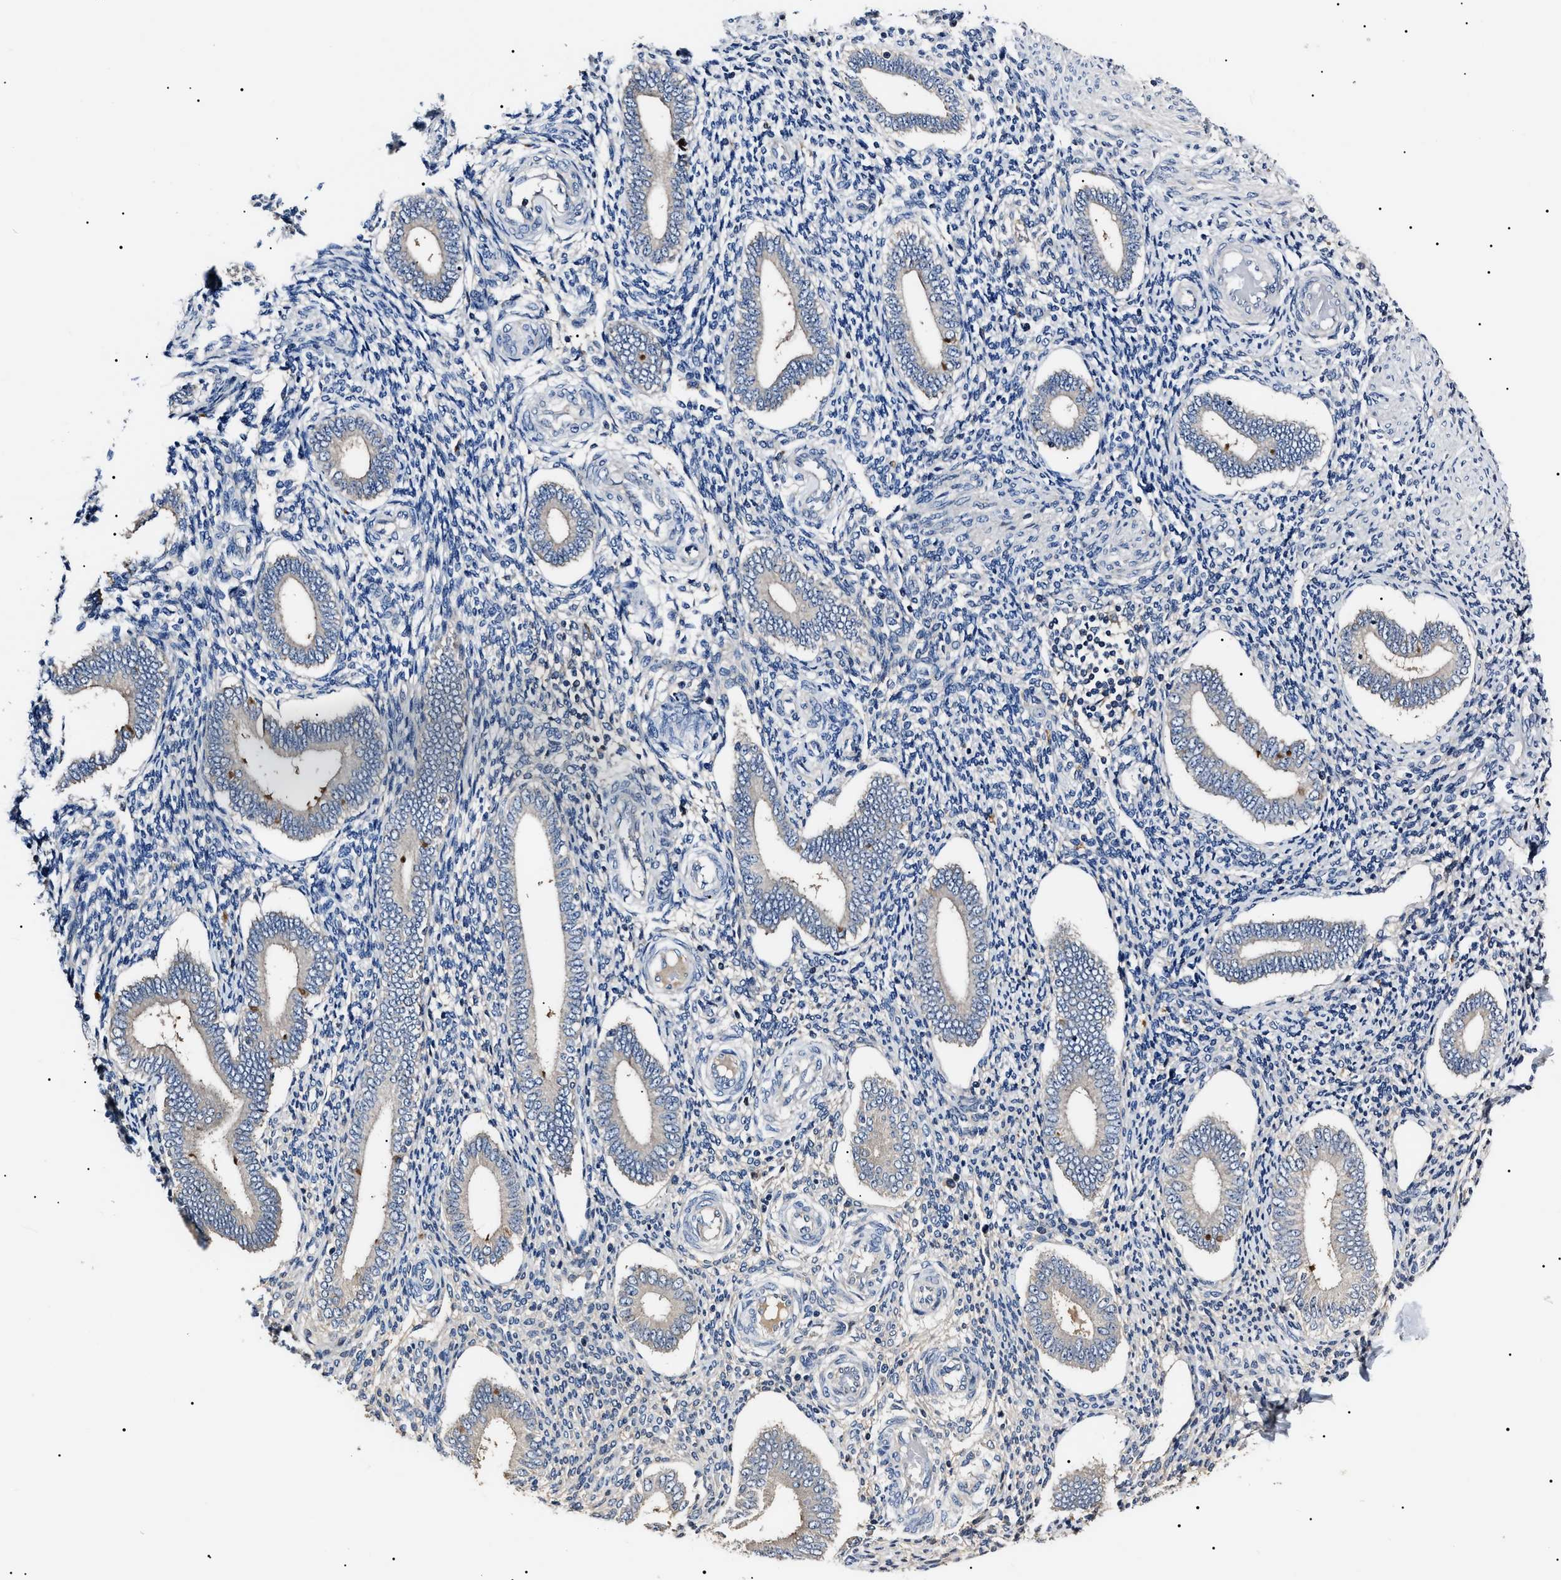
{"staining": {"intensity": "negative", "quantity": "none", "location": "none"}, "tissue": "endometrium", "cell_type": "Cells in endometrial stroma", "image_type": "normal", "snomed": [{"axis": "morphology", "description": "Normal tissue, NOS"}, {"axis": "topography", "description": "Endometrium"}], "caption": "DAB (3,3'-diaminobenzidine) immunohistochemical staining of benign human endometrium shows no significant staining in cells in endometrial stroma.", "gene": "IFT81", "patient": {"sex": "female", "age": 42}}